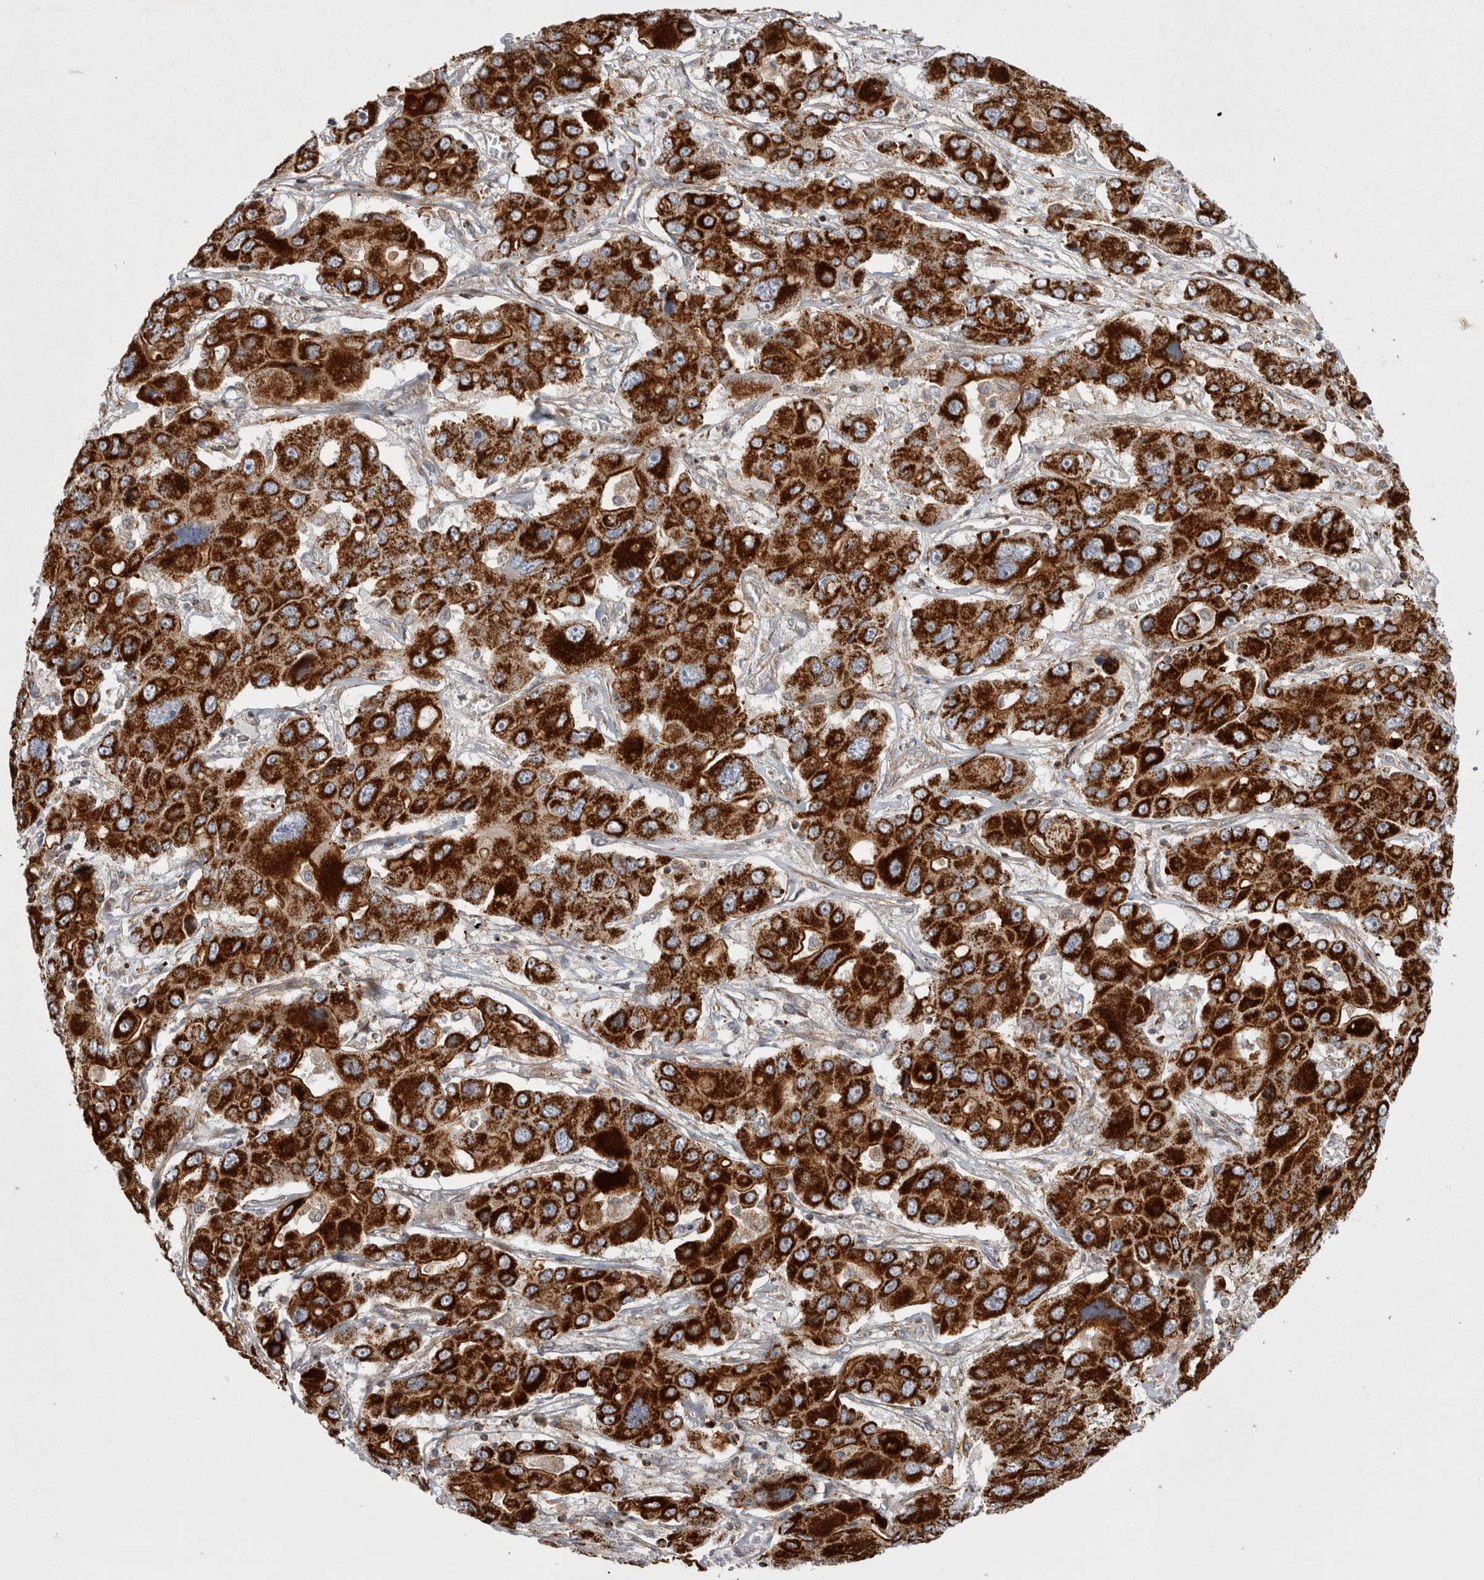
{"staining": {"intensity": "strong", "quantity": ">75%", "location": "cytoplasmic/membranous"}, "tissue": "liver cancer", "cell_type": "Tumor cells", "image_type": "cancer", "snomed": [{"axis": "morphology", "description": "Cholangiocarcinoma"}, {"axis": "topography", "description": "Liver"}], "caption": "Human liver cholangiocarcinoma stained with a protein marker displays strong staining in tumor cells.", "gene": "TSPOAP1", "patient": {"sex": "male", "age": 67}}